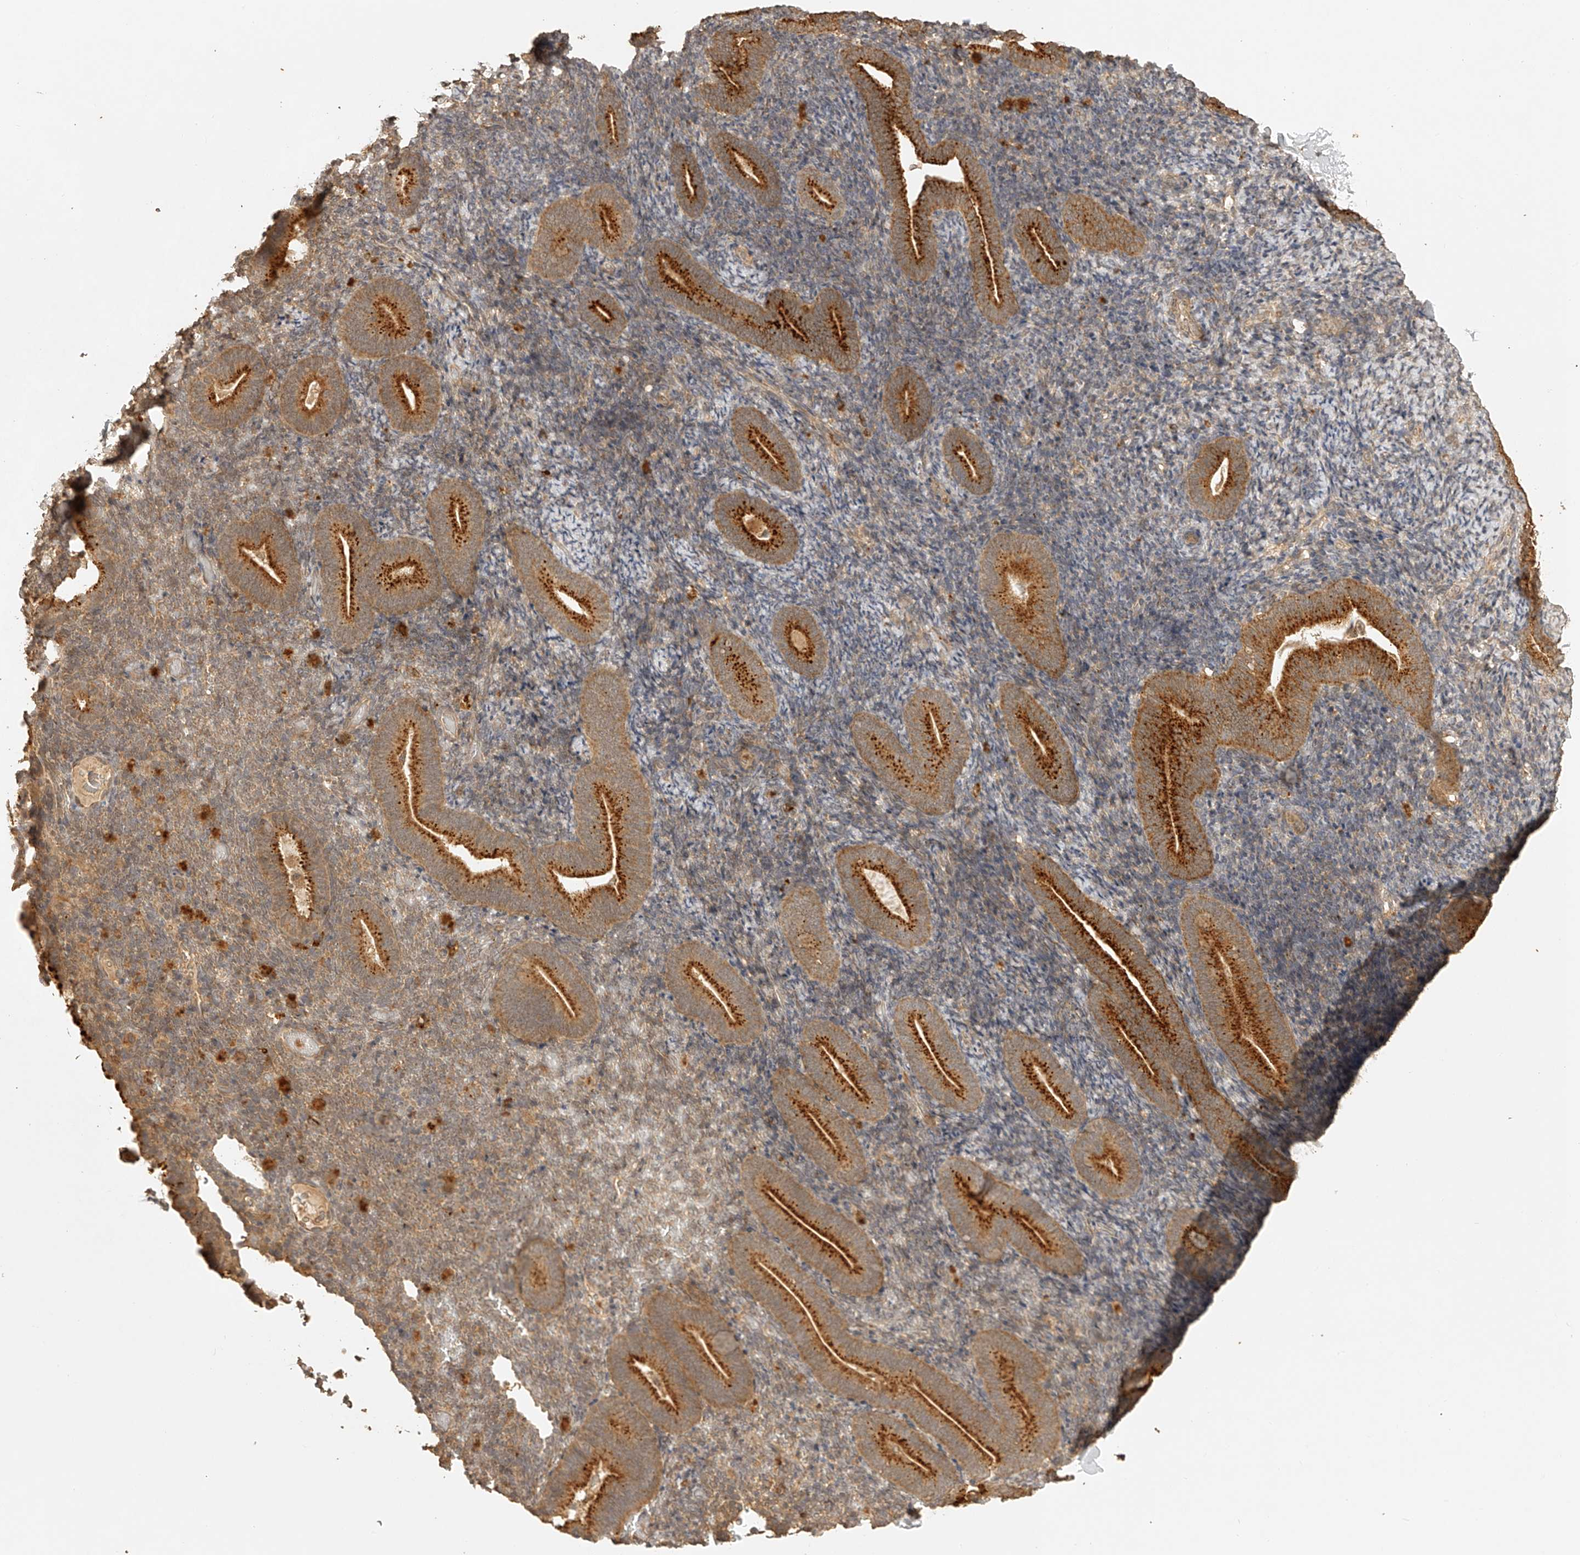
{"staining": {"intensity": "moderate", "quantity": "<25%", "location": "cytoplasmic/membranous"}, "tissue": "endometrium", "cell_type": "Cells in endometrial stroma", "image_type": "normal", "snomed": [{"axis": "morphology", "description": "Normal tissue, NOS"}, {"axis": "topography", "description": "Endometrium"}], "caption": "Normal endometrium was stained to show a protein in brown. There is low levels of moderate cytoplasmic/membranous positivity in about <25% of cells in endometrial stroma.", "gene": "BCL2L11", "patient": {"sex": "female", "age": 51}}